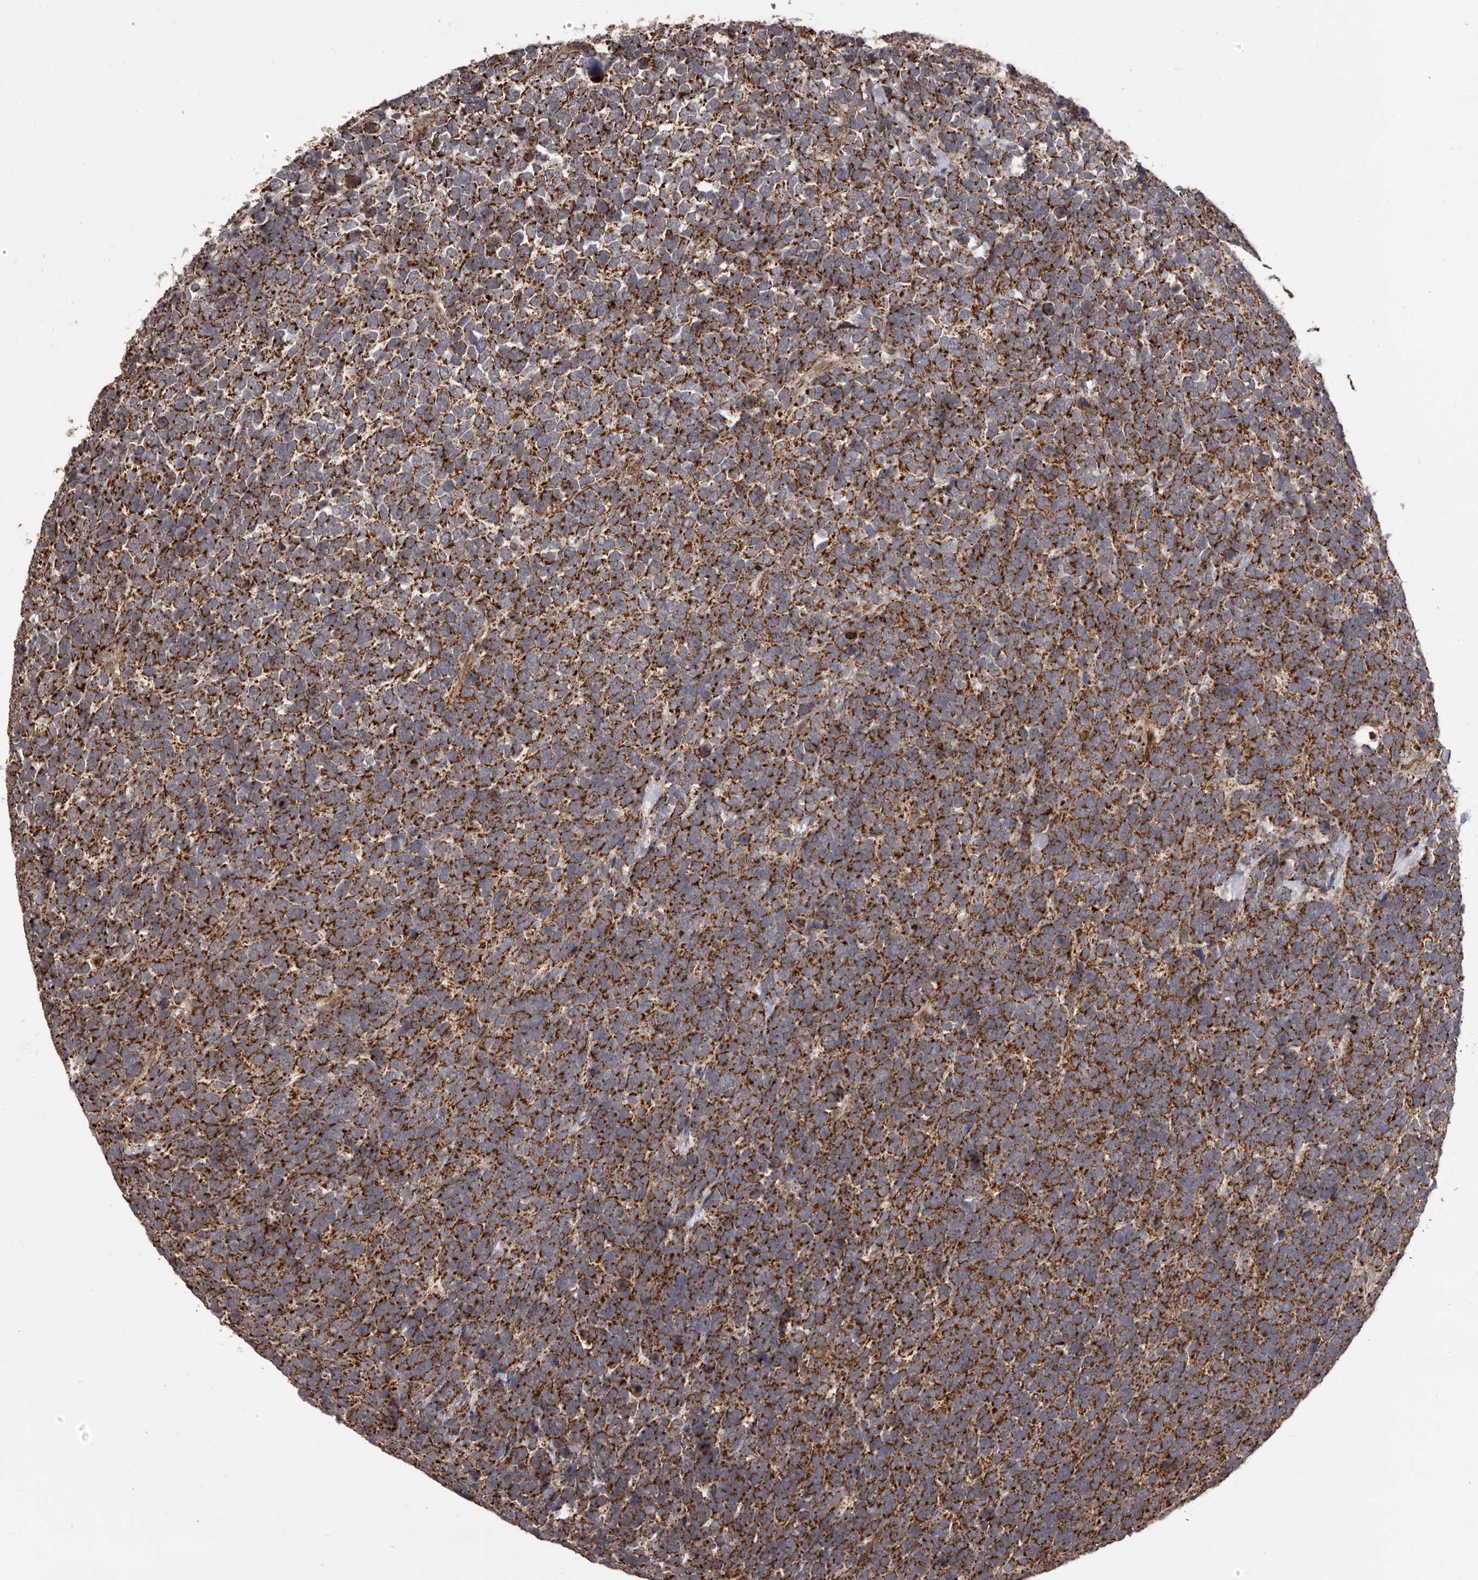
{"staining": {"intensity": "strong", "quantity": ">75%", "location": "cytoplasmic/membranous"}, "tissue": "urothelial cancer", "cell_type": "Tumor cells", "image_type": "cancer", "snomed": [{"axis": "morphology", "description": "Urothelial carcinoma, High grade"}, {"axis": "topography", "description": "Urinary bladder"}], "caption": "IHC (DAB) staining of high-grade urothelial carcinoma reveals strong cytoplasmic/membranous protein positivity in approximately >75% of tumor cells. (brown staining indicates protein expression, while blue staining denotes nuclei).", "gene": "CHRM2", "patient": {"sex": "female", "age": 80}}